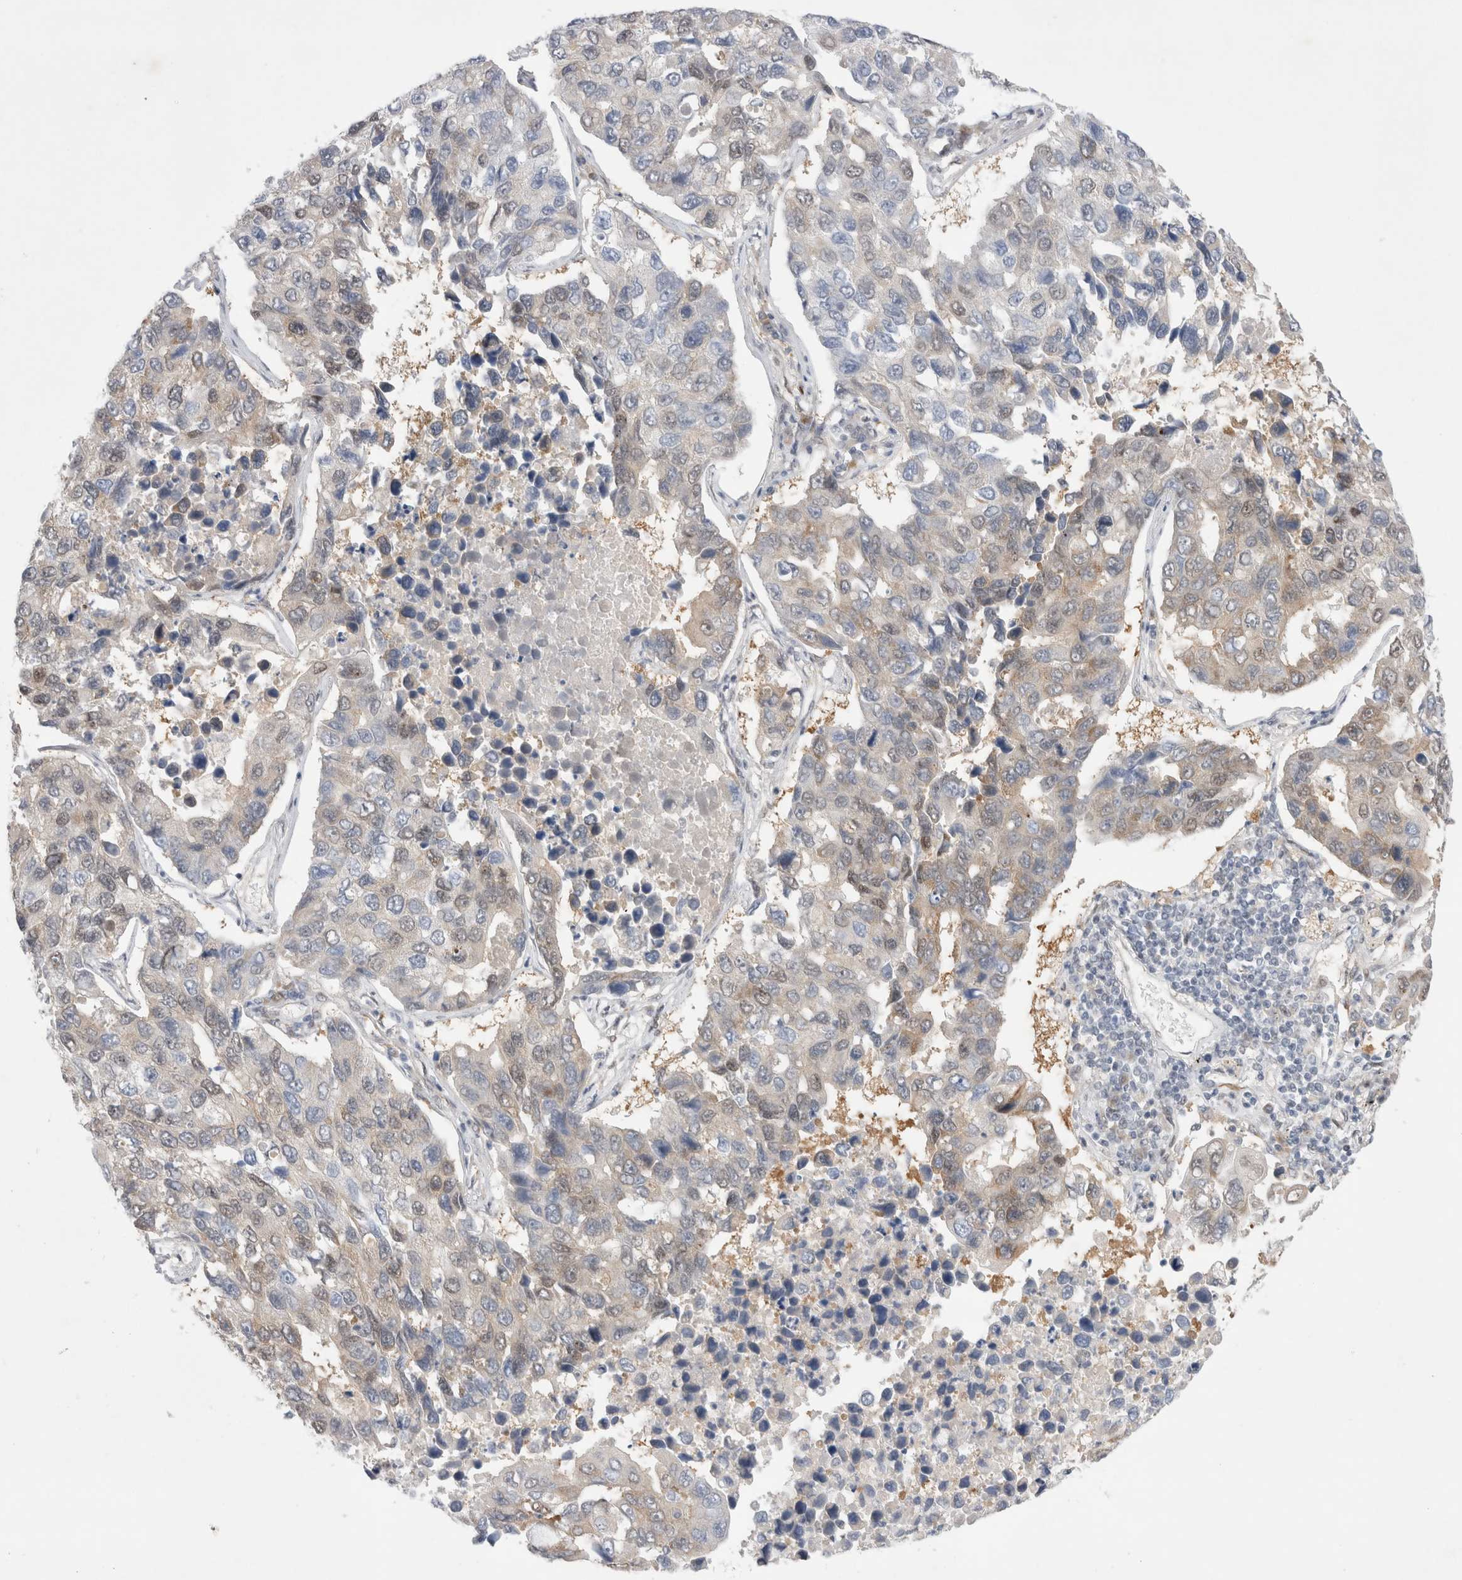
{"staining": {"intensity": "weak", "quantity": "<25%", "location": "nuclear"}, "tissue": "lung cancer", "cell_type": "Tumor cells", "image_type": "cancer", "snomed": [{"axis": "morphology", "description": "Adenocarcinoma, NOS"}, {"axis": "topography", "description": "Lung"}], "caption": "Immunohistochemistry image of neoplastic tissue: human lung cancer (adenocarcinoma) stained with DAB (3,3'-diaminobenzidine) shows no significant protein staining in tumor cells. (Brightfield microscopy of DAB (3,3'-diaminobenzidine) immunohistochemistry at high magnification).", "gene": "WIPF2", "patient": {"sex": "male", "age": 64}}